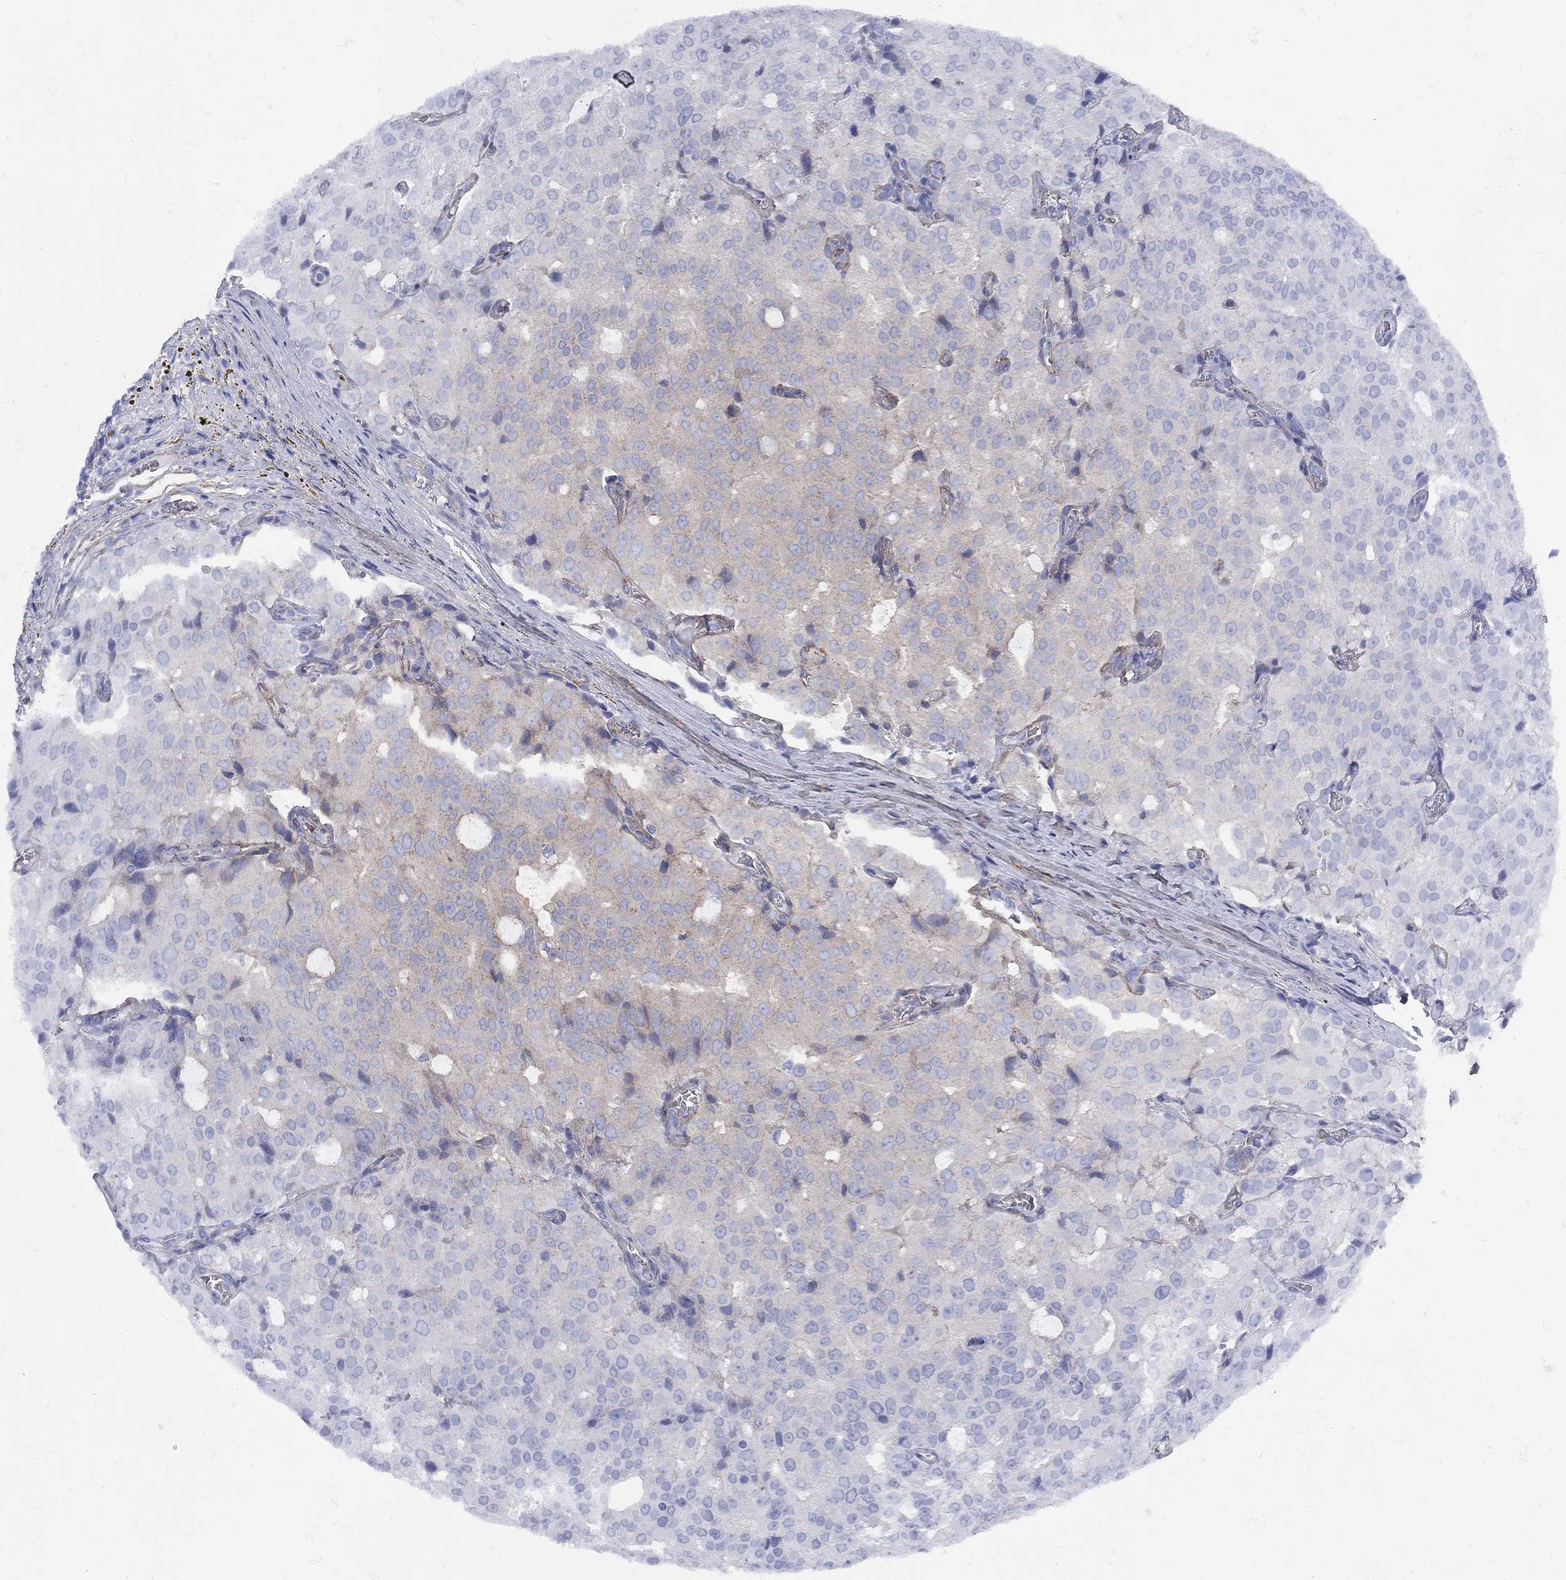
{"staining": {"intensity": "negative", "quantity": "none", "location": "none"}, "tissue": "prostate cancer", "cell_type": "Tumor cells", "image_type": "cancer", "snomed": [{"axis": "morphology", "description": "Adenocarcinoma, NOS"}, {"axis": "topography", "description": "Prostate and seminal vesicle, NOS"}, {"axis": "topography", "description": "Prostate"}], "caption": "Tumor cells show no significant expression in prostate adenocarcinoma.", "gene": "SEPTIN8", "patient": {"sex": "male", "age": 67}}